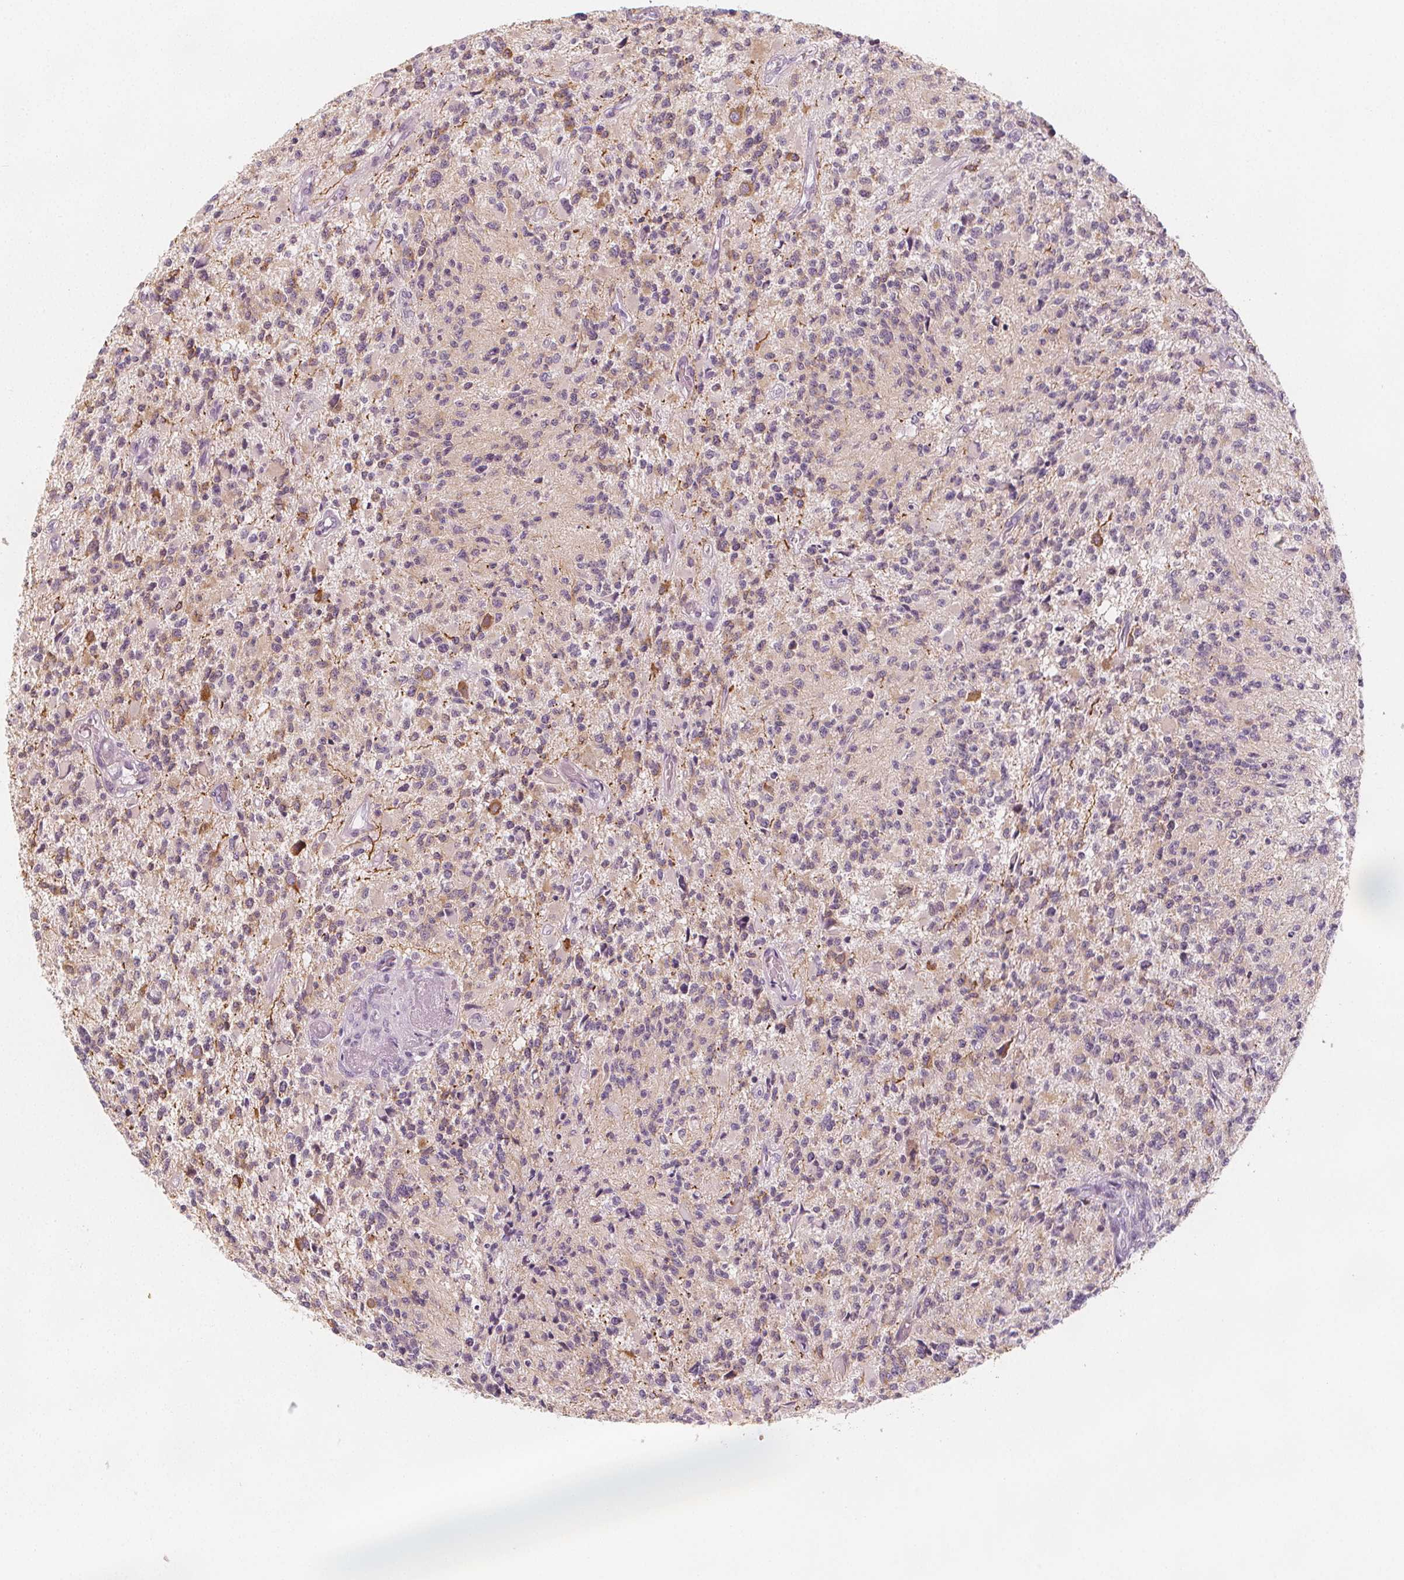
{"staining": {"intensity": "negative", "quantity": "none", "location": "none"}, "tissue": "glioma", "cell_type": "Tumor cells", "image_type": "cancer", "snomed": [{"axis": "morphology", "description": "Glioma, malignant, High grade"}, {"axis": "topography", "description": "Brain"}], "caption": "Immunohistochemistry (IHC) of glioma demonstrates no positivity in tumor cells.", "gene": "MAP1A", "patient": {"sex": "female", "age": 63}}